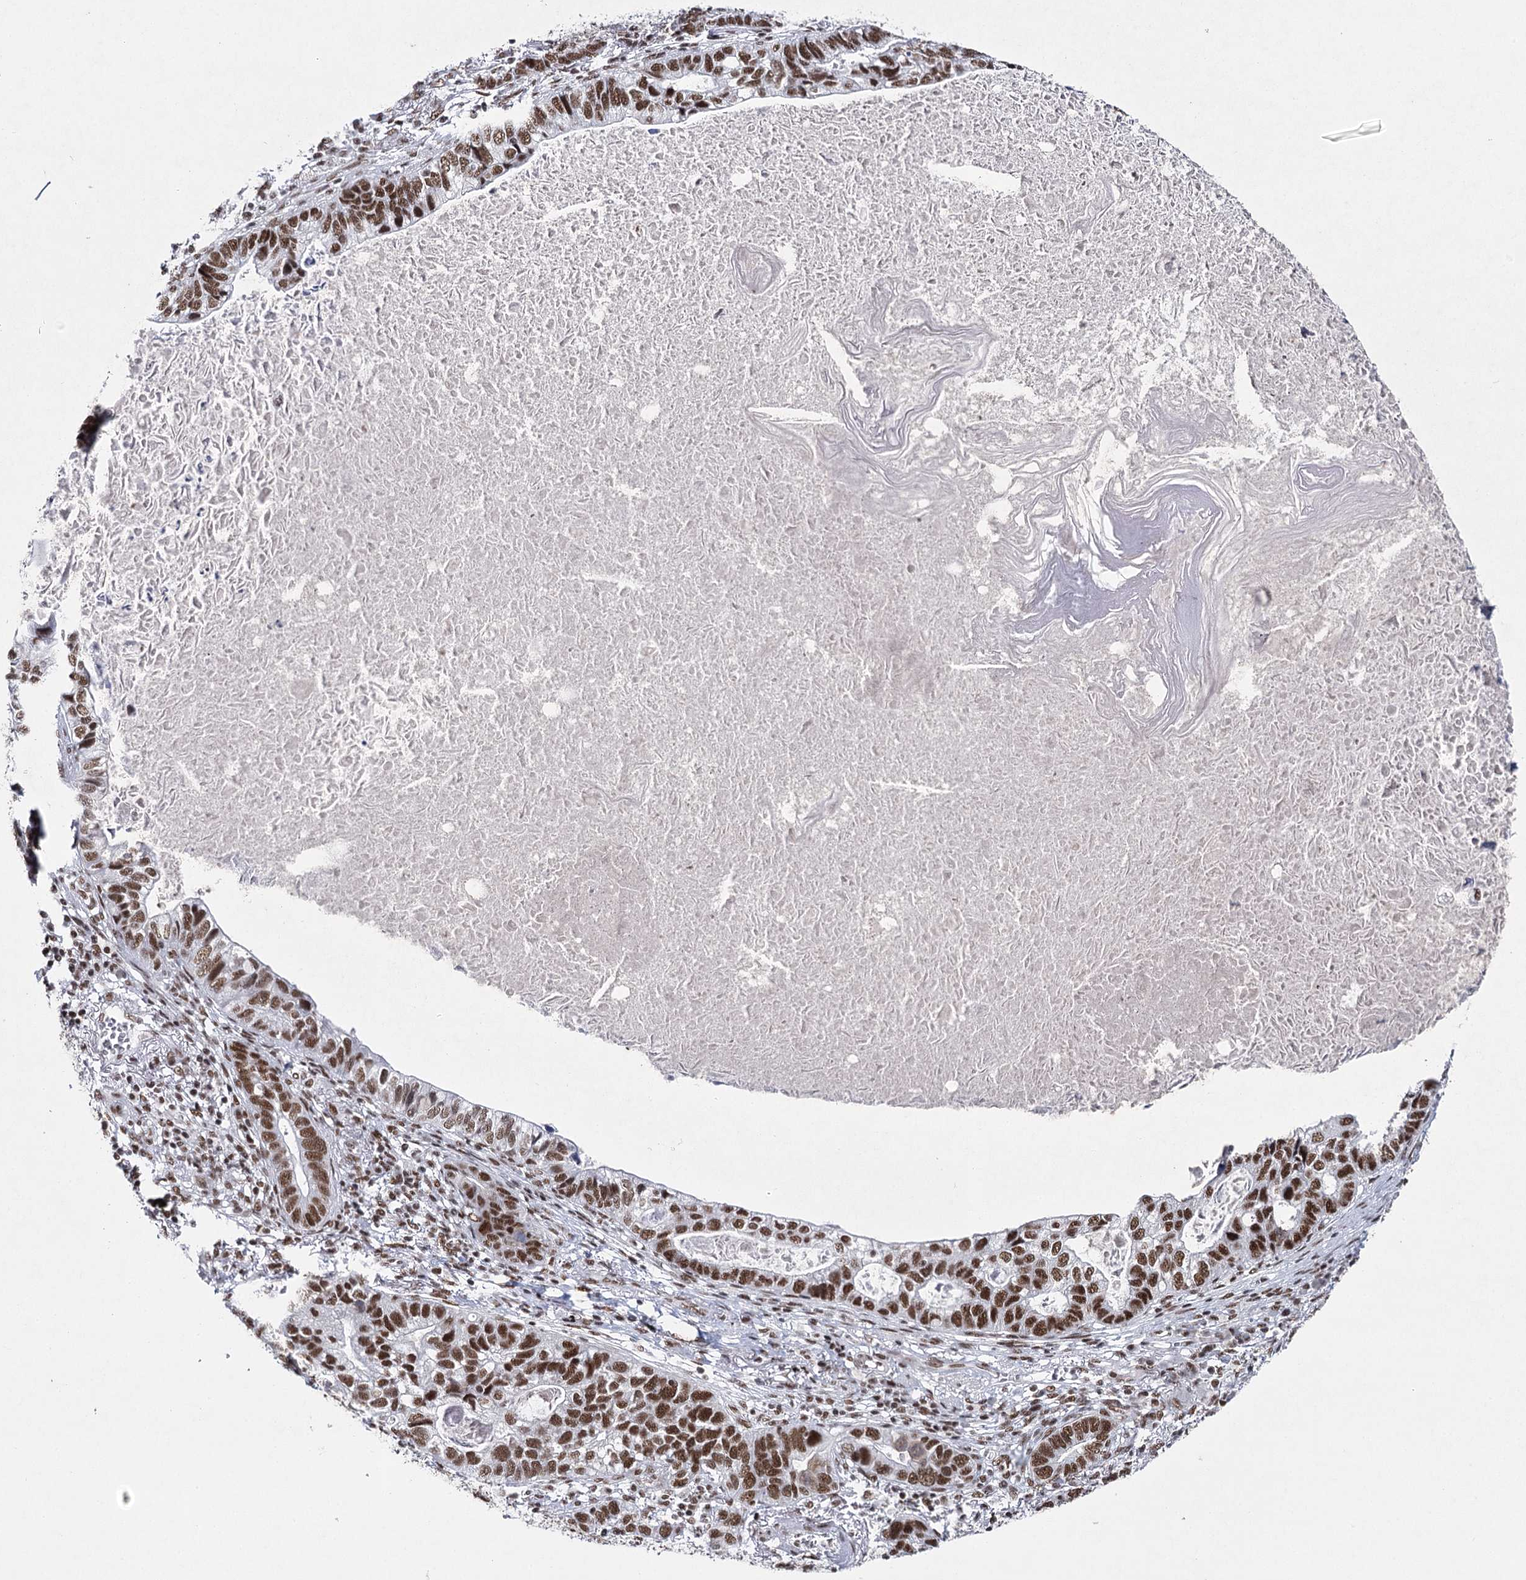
{"staining": {"intensity": "strong", "quantity": ">75%", "location": "nuclear"}, "tissue": "lung cancer", "cell_type": "Tumor cells", "image_type": "cancer", "snomed": [{"axis": "morphology", "description": "Adenocarcinoma, NOS"}, {"axis": "topography", "description": "Lung"}], "caption": "IHC photomicrograph of lung adenocarcinoma stained for a protein (brown), which displays high levels of strong nuclear expression in about >75% of tumor cells.", "gene": "SCAF8", "patient": {"sex": "male", "age": 67}}